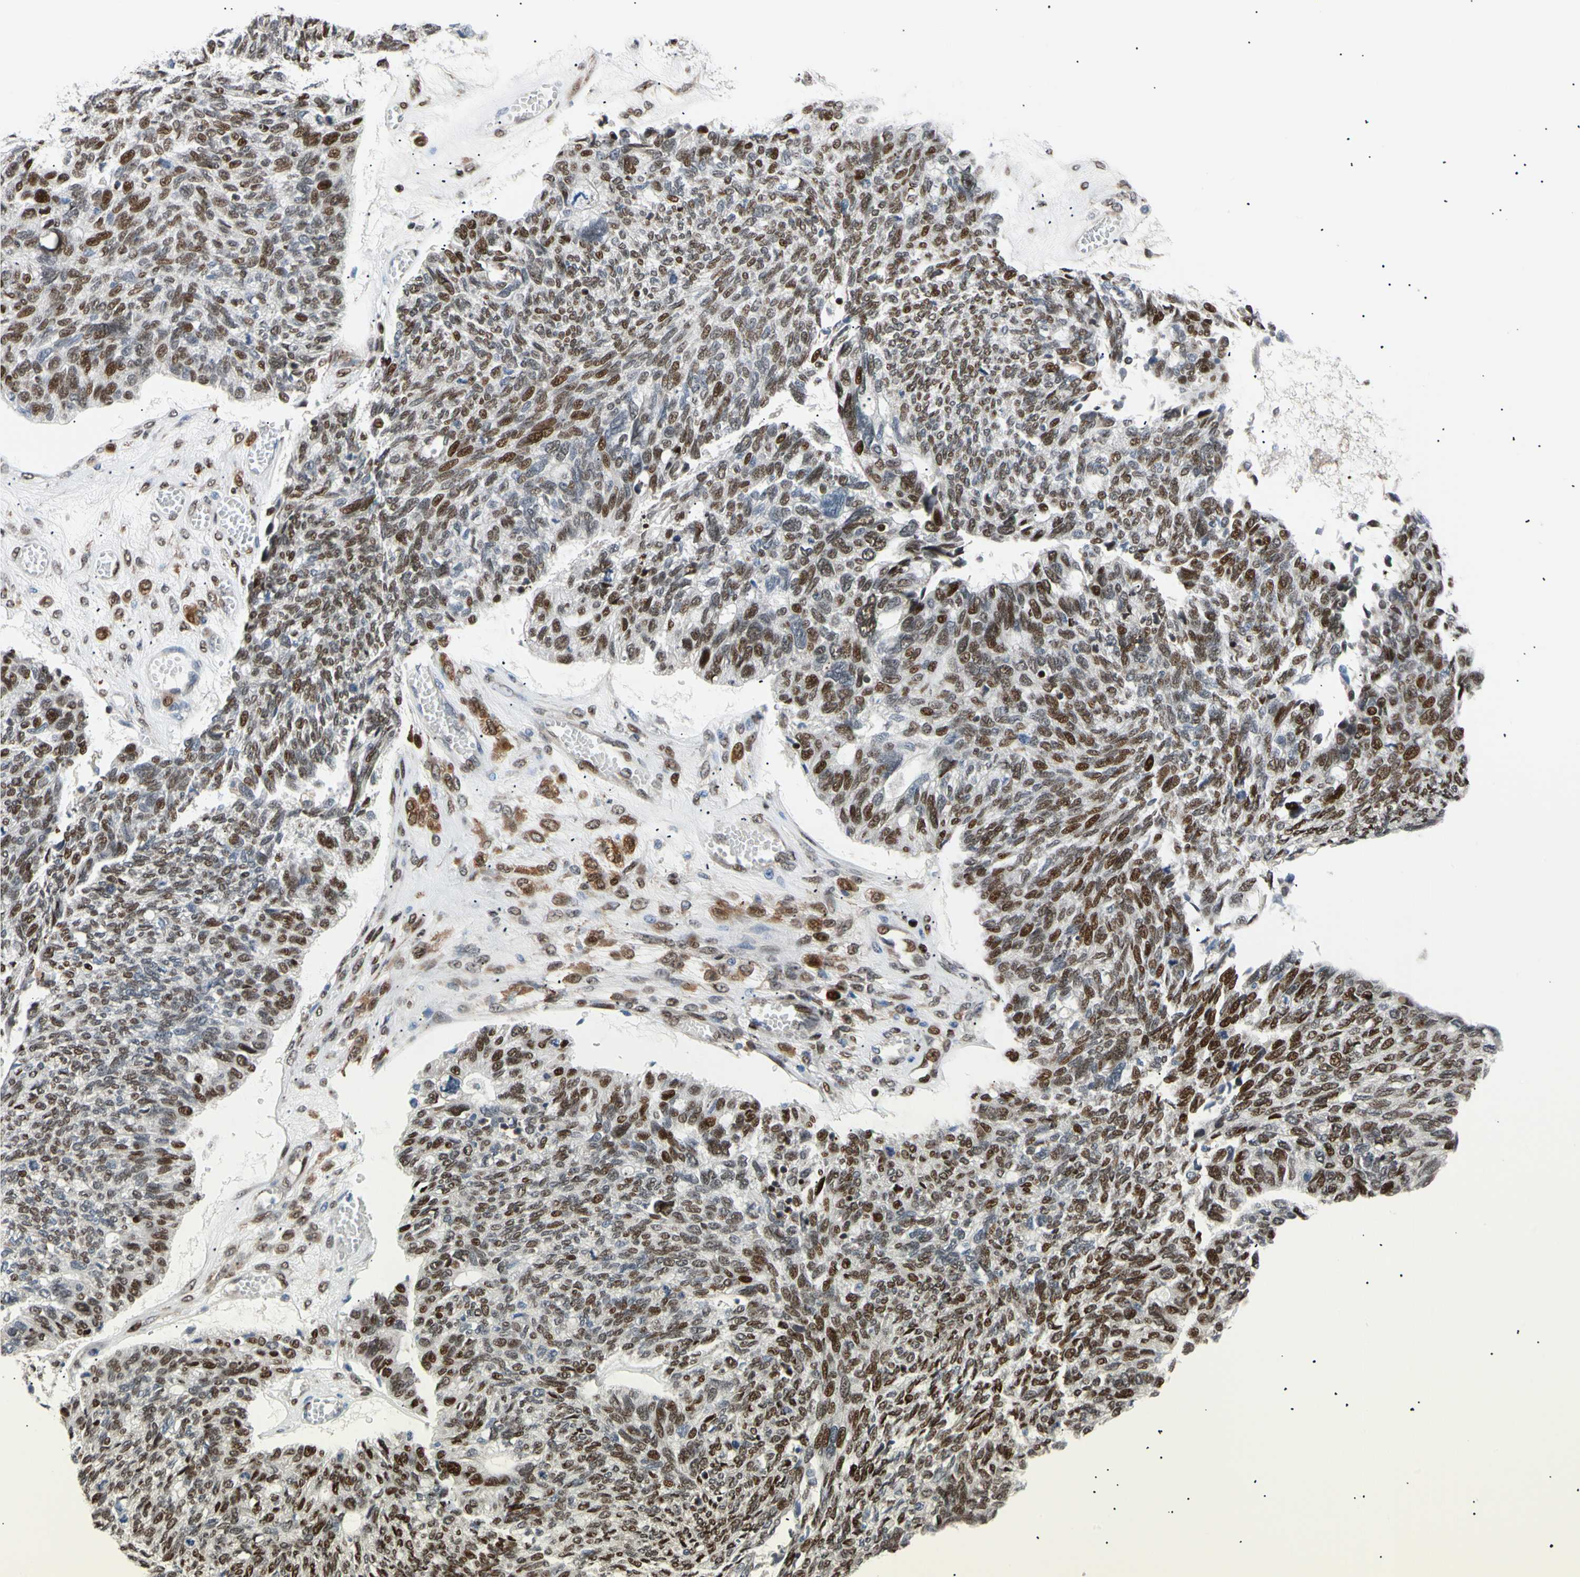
{"staining": {"intensity": "strong", "quantity": "25%-75%", "location": "nuclear"}, "tissue": "ovarian cancer", "cell_type": "Tumor cells", "image_type": "cancer", "snomed": [{"axis": "morphology", "description": "Cystadenocarcinoma, serous, NOS"}, {"axis": "topography", "description": "Ovary"}], "caption": "Immunohistochemical staining of human serous cystadenocarcinoma (ovarian) exhibits strong nuclear protein positivity in approximately 25%-75% of tumor cells.", "gene": "E2F1", "patient": {"sex": "female", "age": 79}}